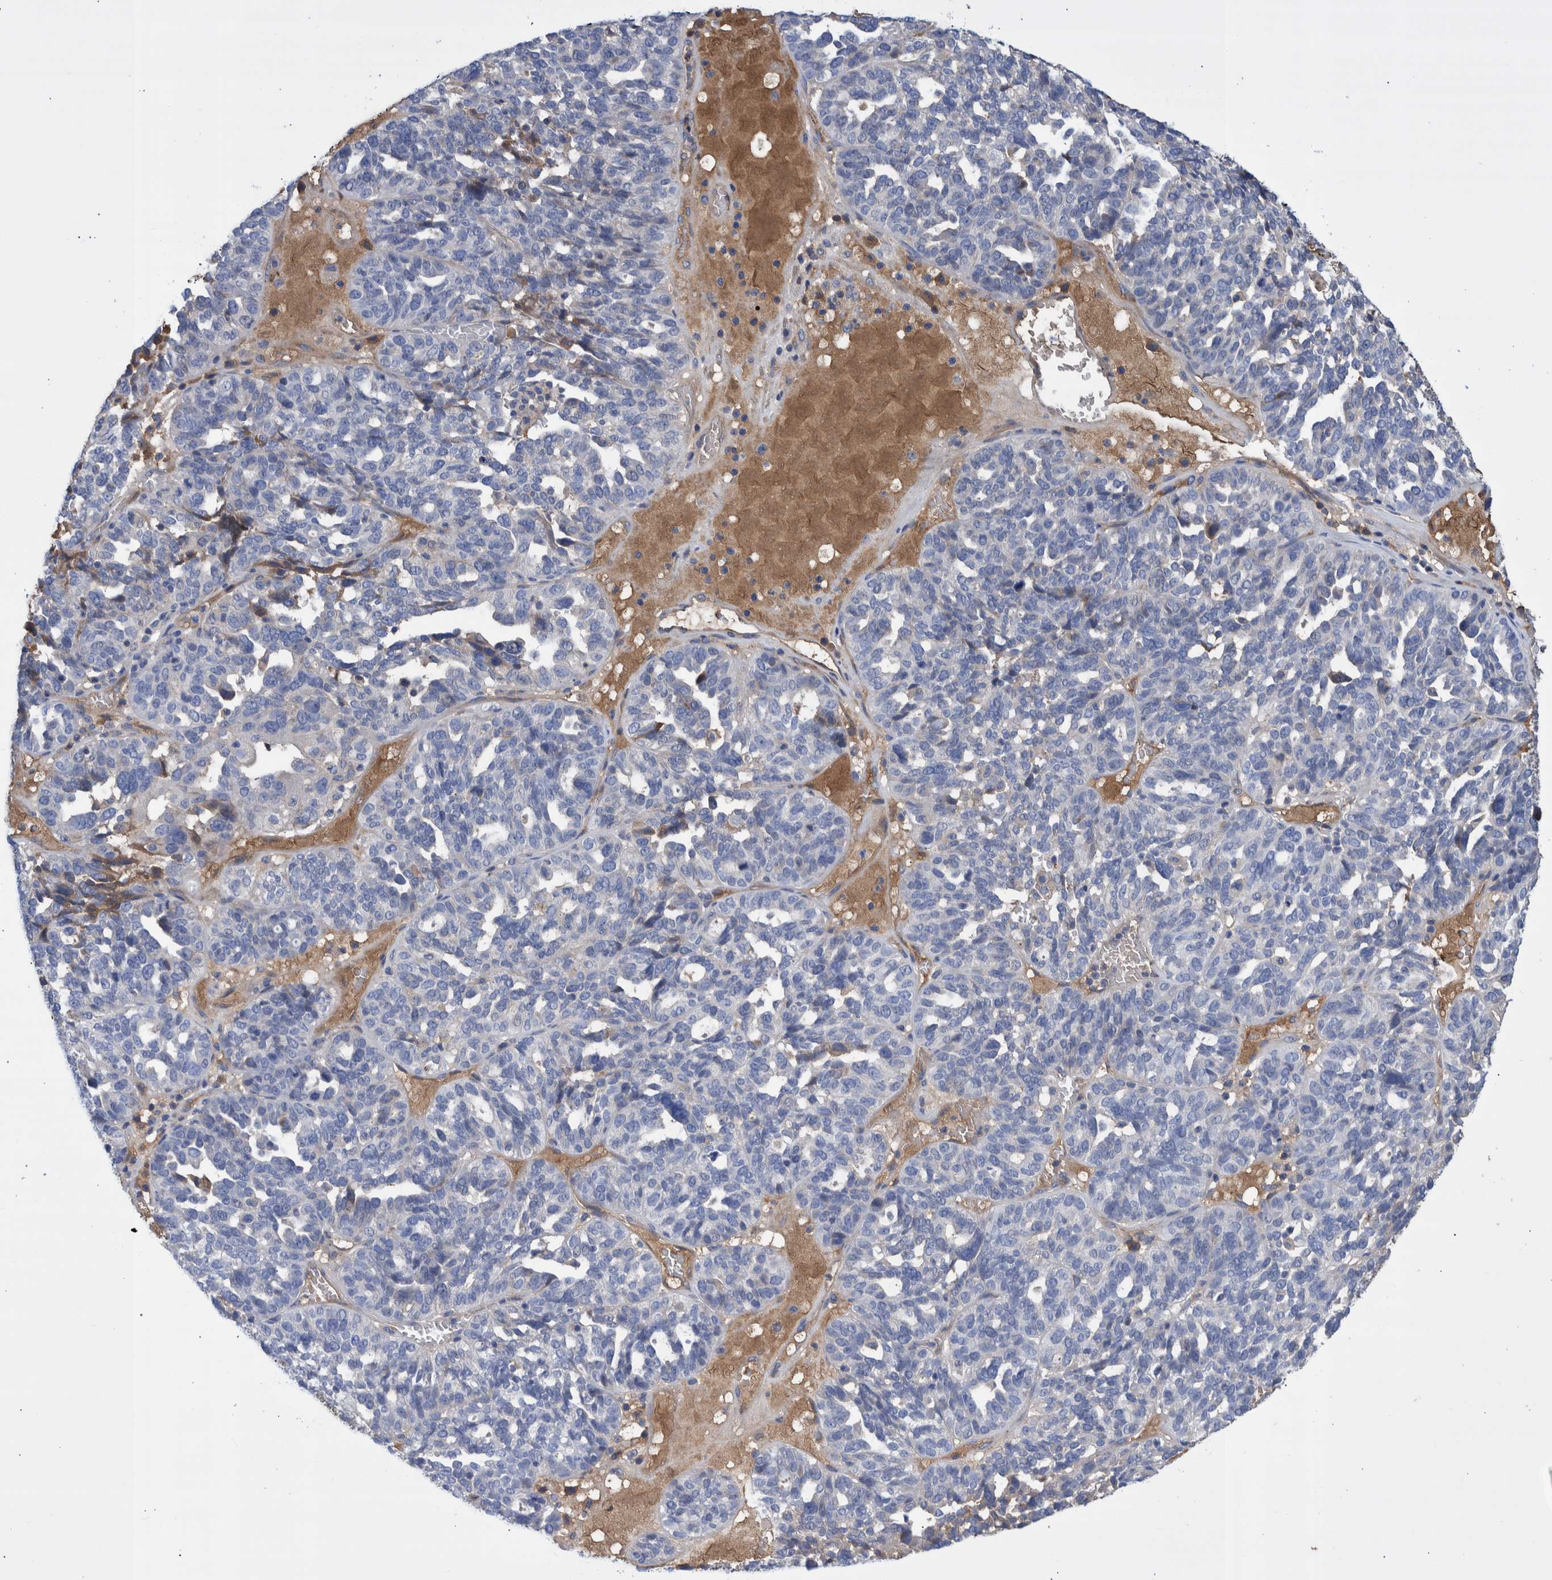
{"staining": {"intensity": "negative", "quantity": "none", "location": "none"}, "tissue": "ovarian cancer", "cell_type": "Tumor cells", "image_type": "cancer", "snomed": [{"axis": "morphology", "description": "Cystadenocarcinoma, serous, NOS"}, {"axis": "topography", "description": "Ovary"}], "caption": "Tumor cells are negative for brown protein staining in ovarian cancer (serous cystadenocarcinoma).", "gene": "DLL4", "patient": {"sex": "female", "age": 59}}